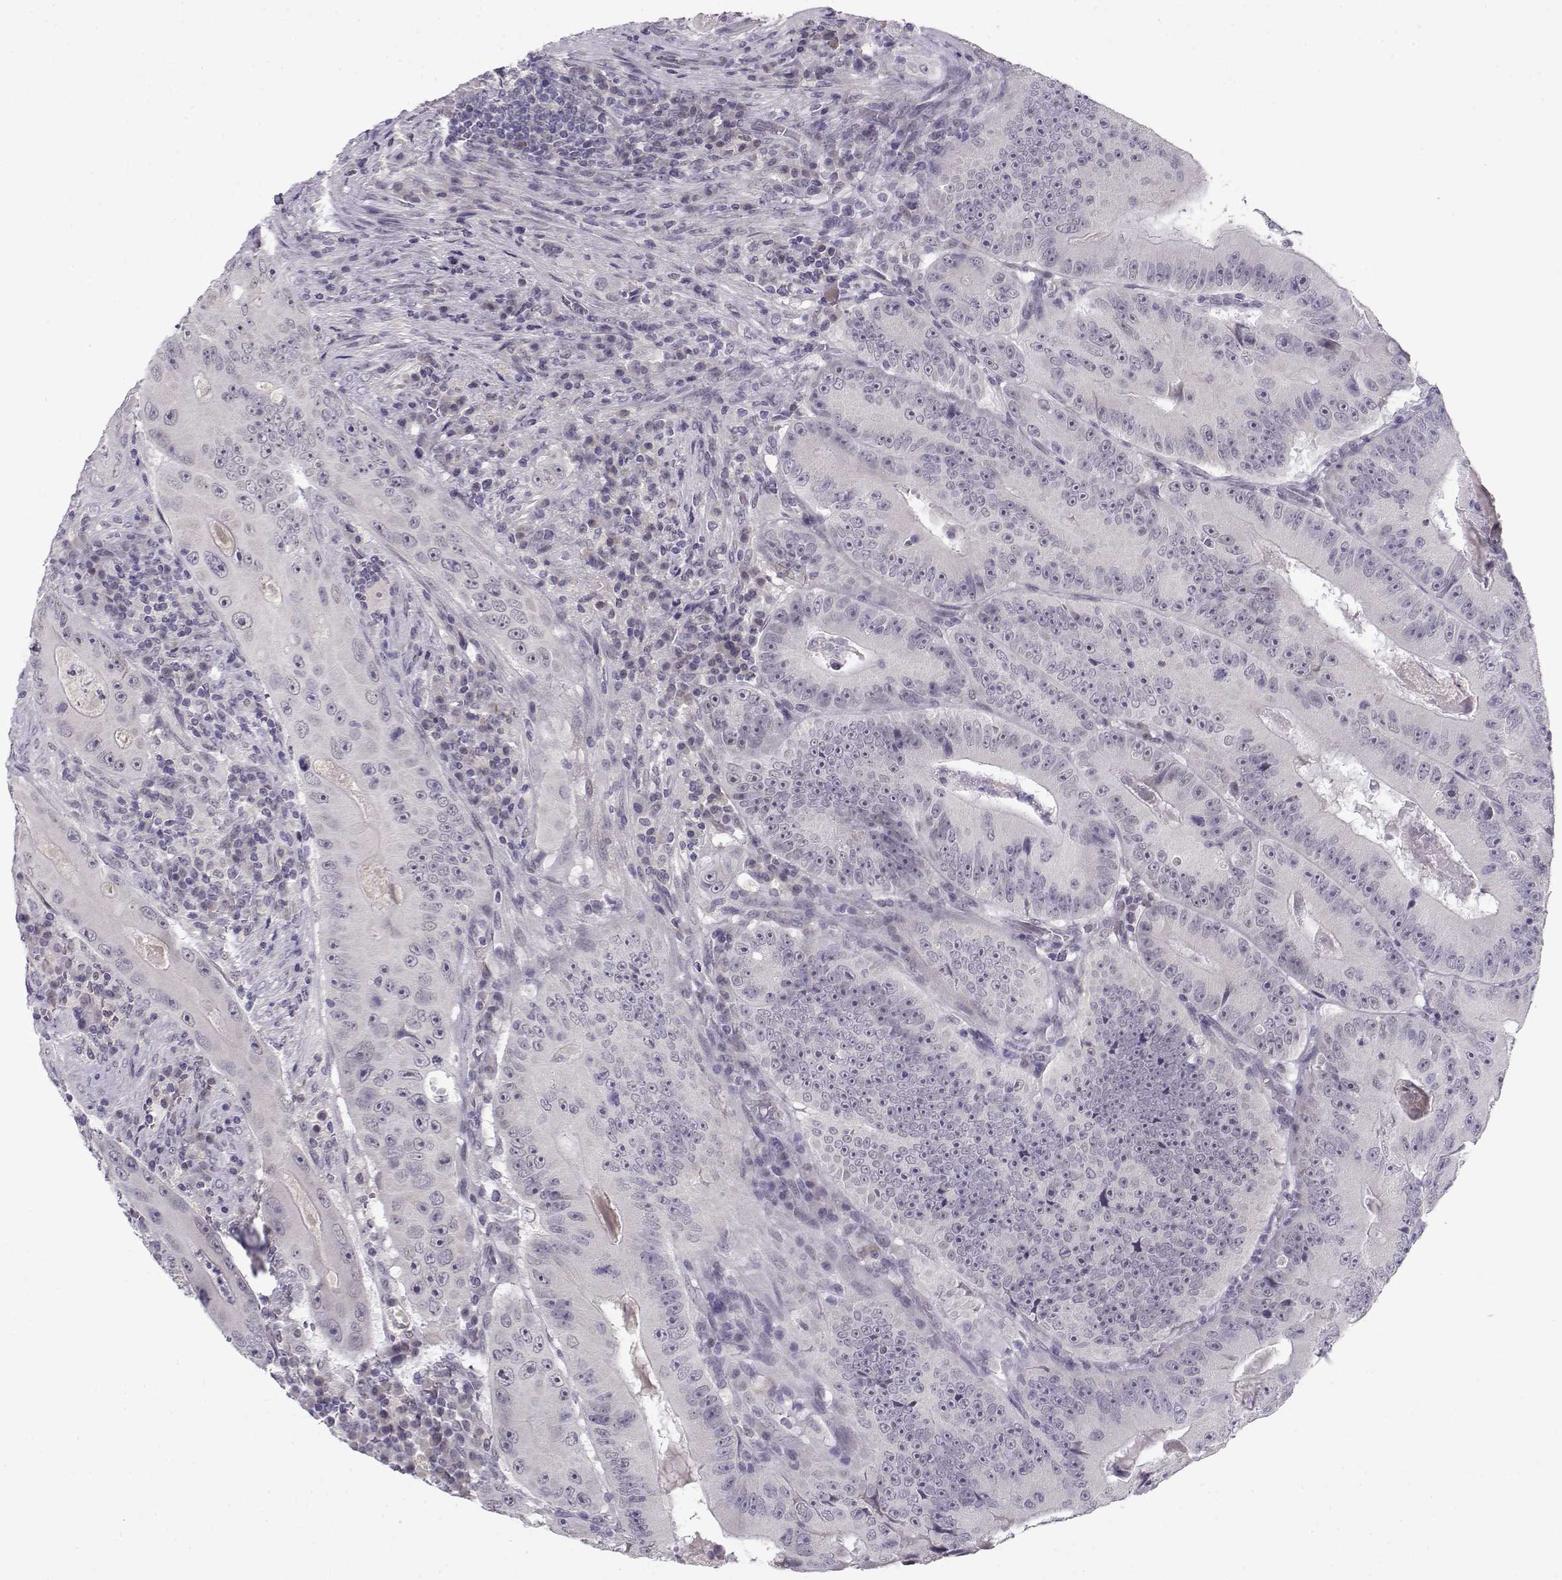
{"staining": {"intensity": "negative", "quantity": "none", "location": "none"}, "tissue": "colorectal cancer", "cell_type": "Tumor cells", "image_type": "cancer", "snomed": [{"axis": "morphology", "description": "Adenocarcinoma, NOS"}, {"axis": "topography", "description": "Colon"}], "caption": "A micrograph of human colorectal cancer (adenocarcinoma) is negative for staining in tumor cells. (Brightfield microscopy of DAB immunohistochemistry (IHC) at high magnification).", "gene": "C16orf86", "patient": {"sex": "female", "age": 86}}